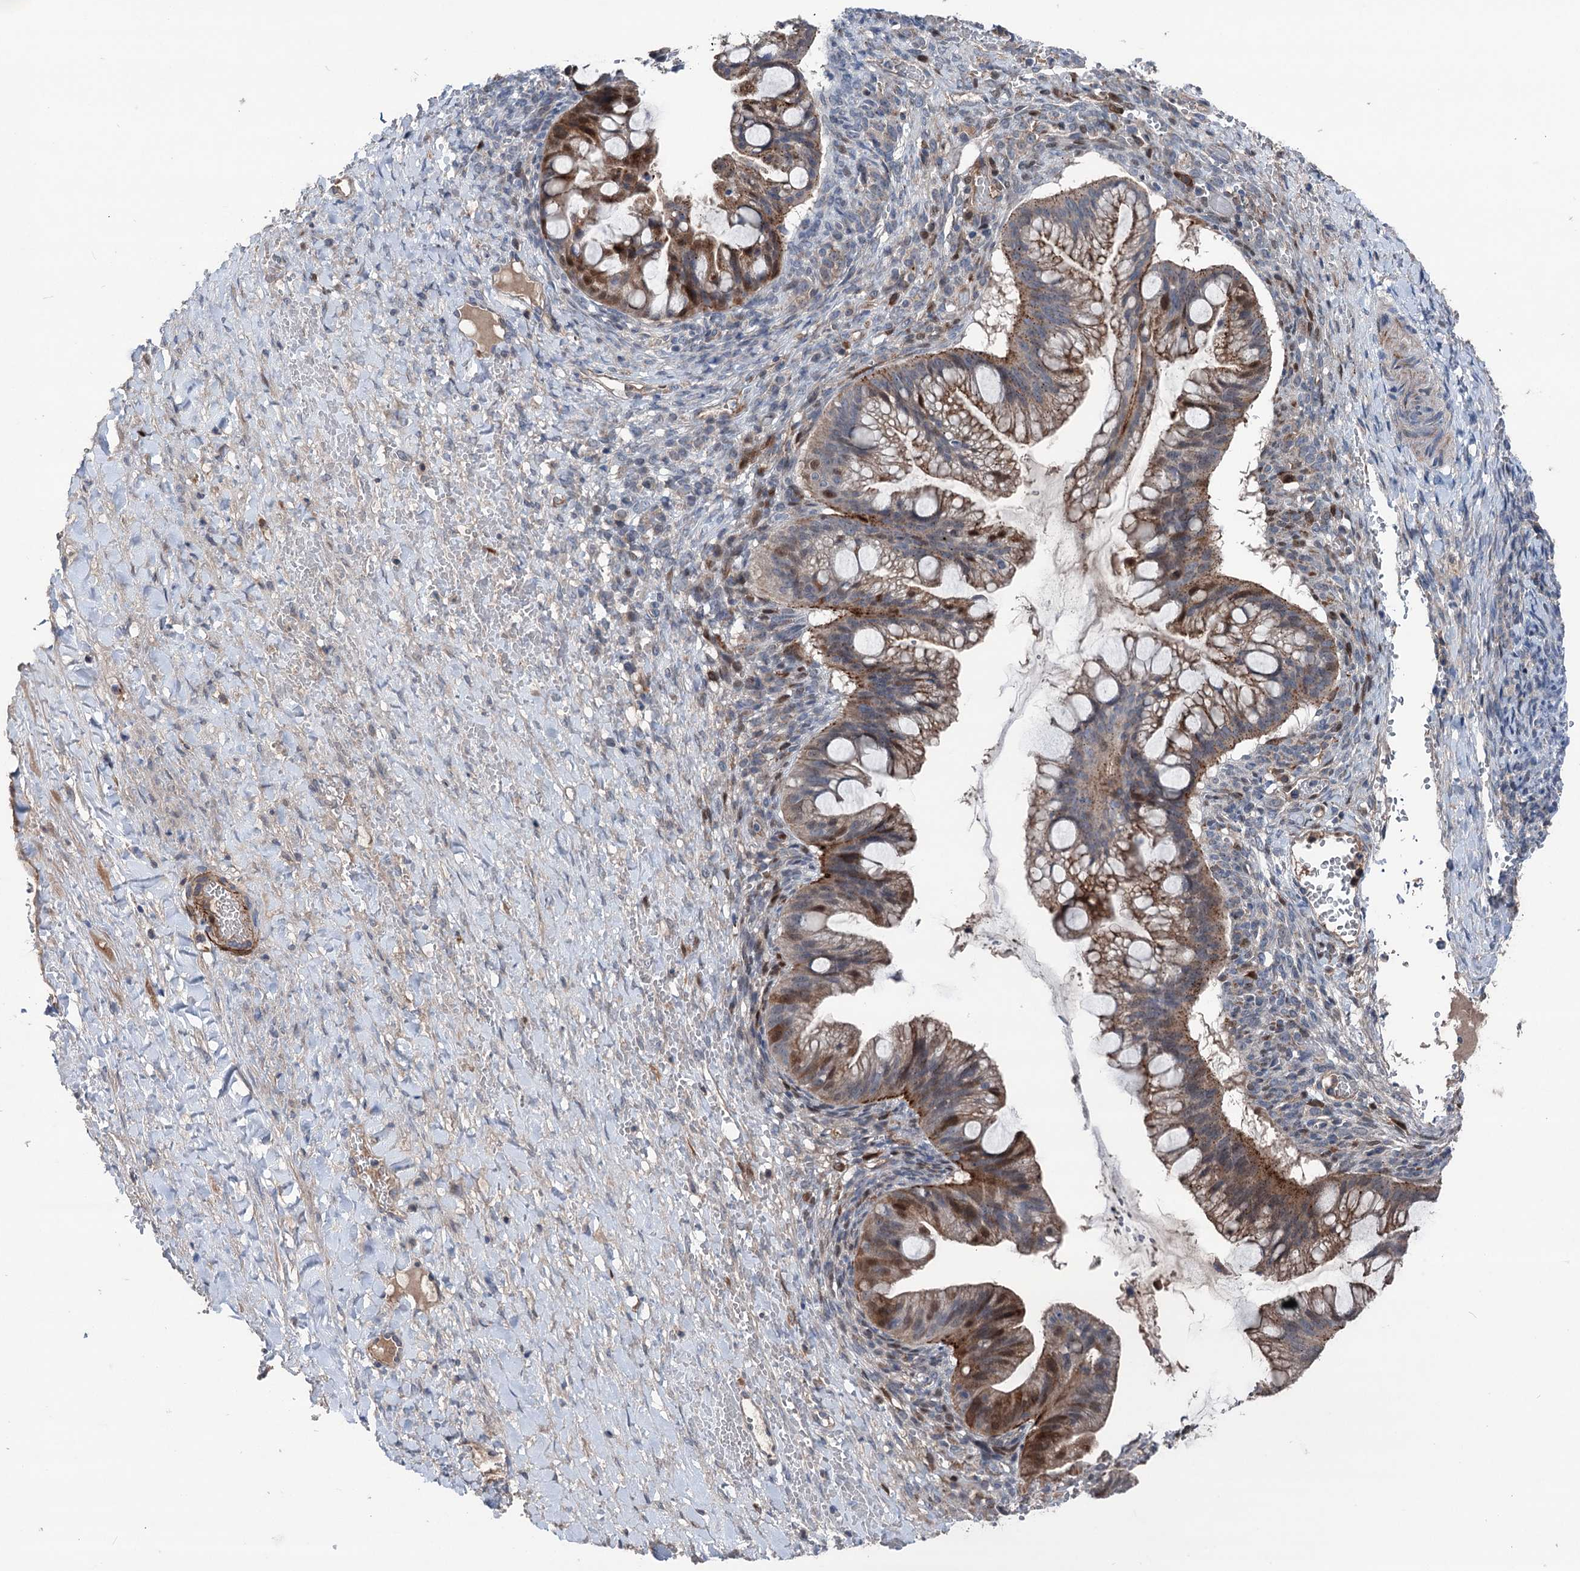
{"staining": {"intensity": "moderate", "quantity": "25%-75%", "location": "cytoplasmic/membranous,nuclear"}, "tissue": "ovarian cancer", "cell_type": "Tumor cells", "image_type": "cancer", "snomed": [{"axis": "morphology", "description": "Cystadenocarcinoma, mucinous, NOS"}, {"axis": "topography", "description": "Ovary"}], "caption": "Immunohistochemical staining of ovarian mucinous cystadenocarcinoma demonstrates moderate cytoplasmic/membranous and nuclear protein expression in about 25%-75% of tumor cells. Nuclei are stained in blue.", "gene": "NCAPD2", "patient": {"sex": "female", "age": 73}}